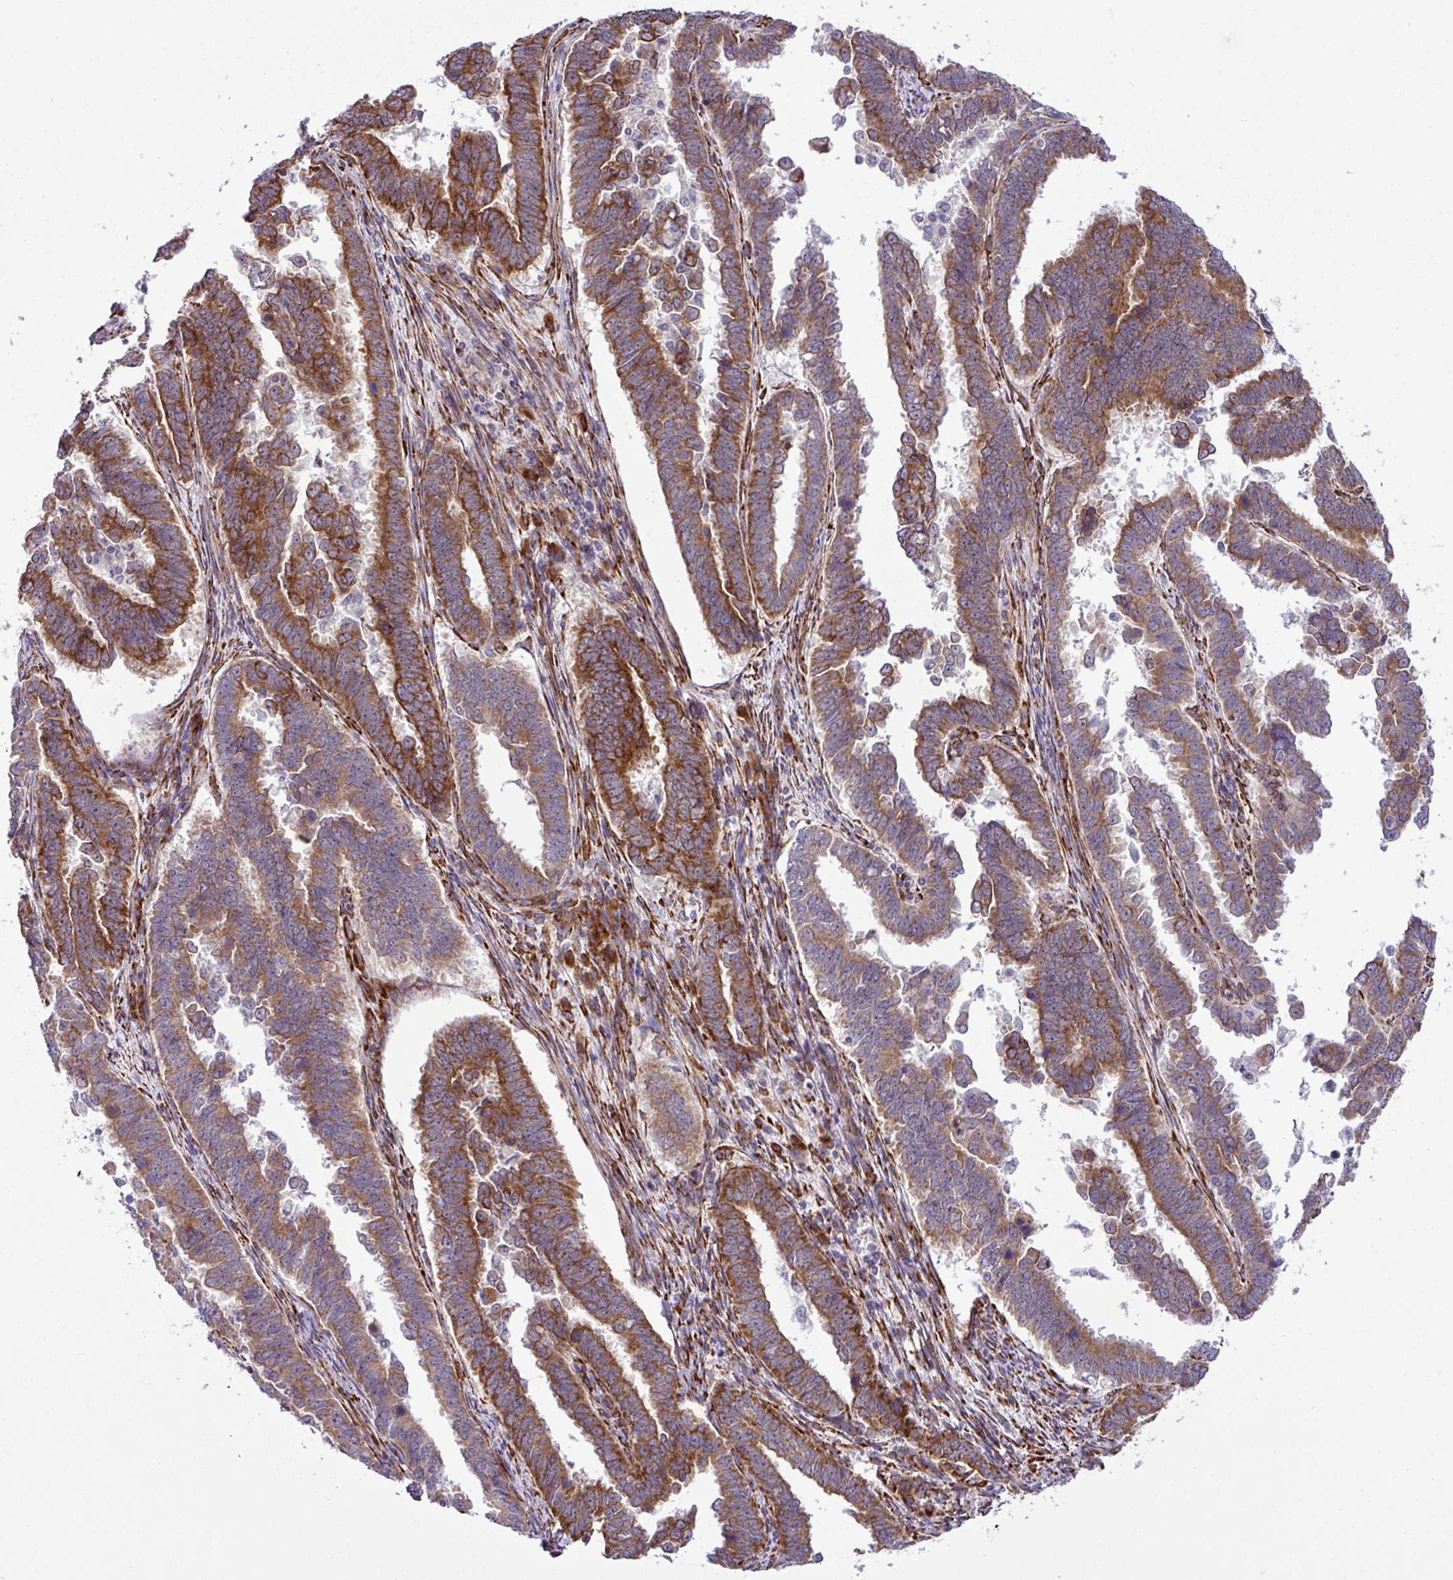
{"staining": {"intensity": "strong", "quantity": ">75%", "location": "cytoplasmic/membranous"}, "tissue": "endometrial cancer", "cell_type": "Tumor cells", "image_type": "cancer", "snomed": [{"axis": "morphology", "description": "Adenocarcinoma, NOS"}, {"axis": "topography", "description": "Endometrium"}], "caption": "Immunohistochemical staining of human endometrial cancer displays strong cytoplasmic/membranous protein expression in about >75% of tumor cells.", "gene": "CFAP97", "patient": {"sex": "female", "age": 75}}